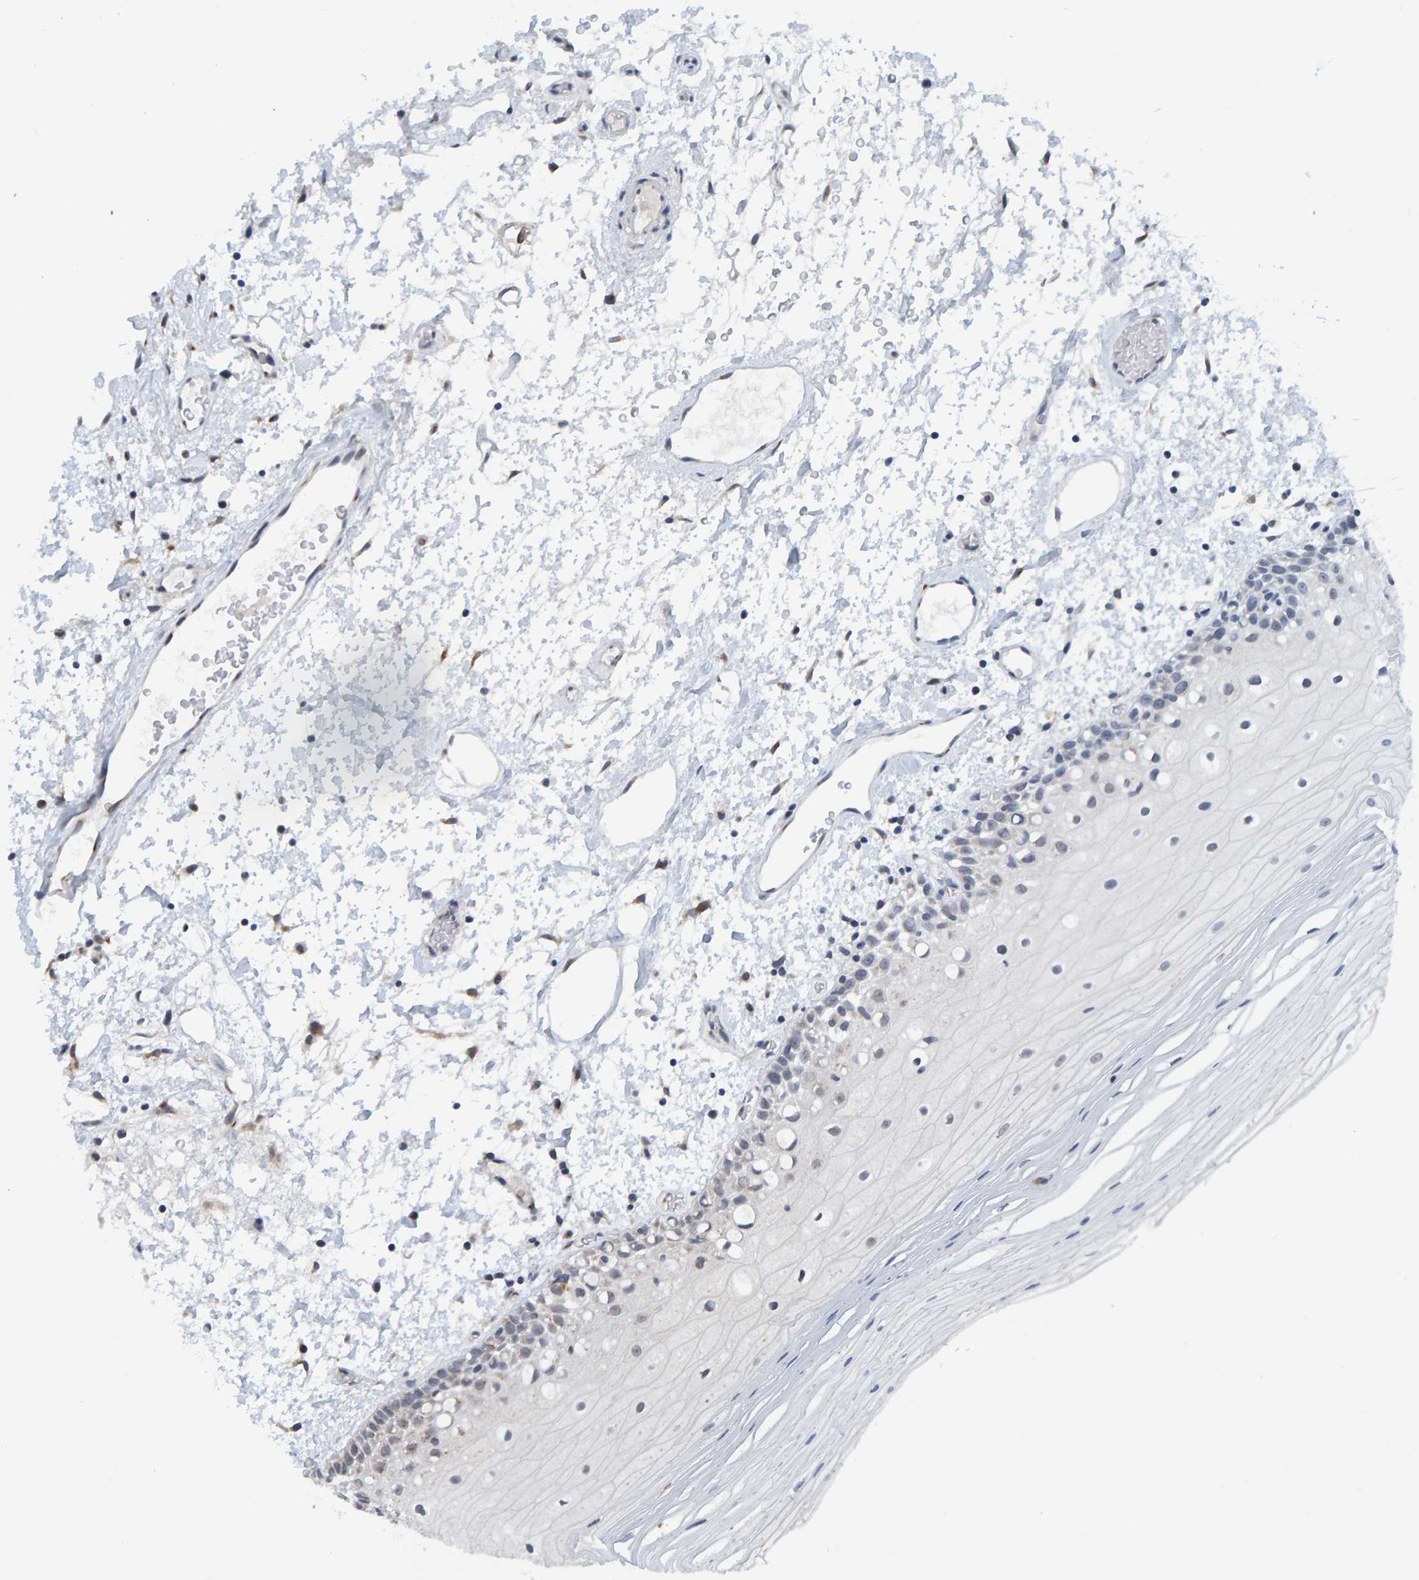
{"staining": {"intensity": "weak", "quantity": "<25%", "location": "cytoplasmic/membranous"}, "tissue": "oral mucosa", "cell_type": "Squamous epithelial cells", "image_type": "normal", "snomed": [{"axis": "morphology", "description": "Normal tissue, NOS"}, {"axis": "topography", "description": "Oral tissue"}], "caption": "This image is of unremarkable oral mucosa stained with IHC to label a protein in brown with the nuclei are counter-stained blue. There is no expression in squamous epithelial cells. (Stains: DAB immunohistochemistry with hematoxylin counter stain, Microscopy: brightfield microscopy at high magnification).", "gene": "CCDC25", "patient": {"sex": "male", "age": 52}}